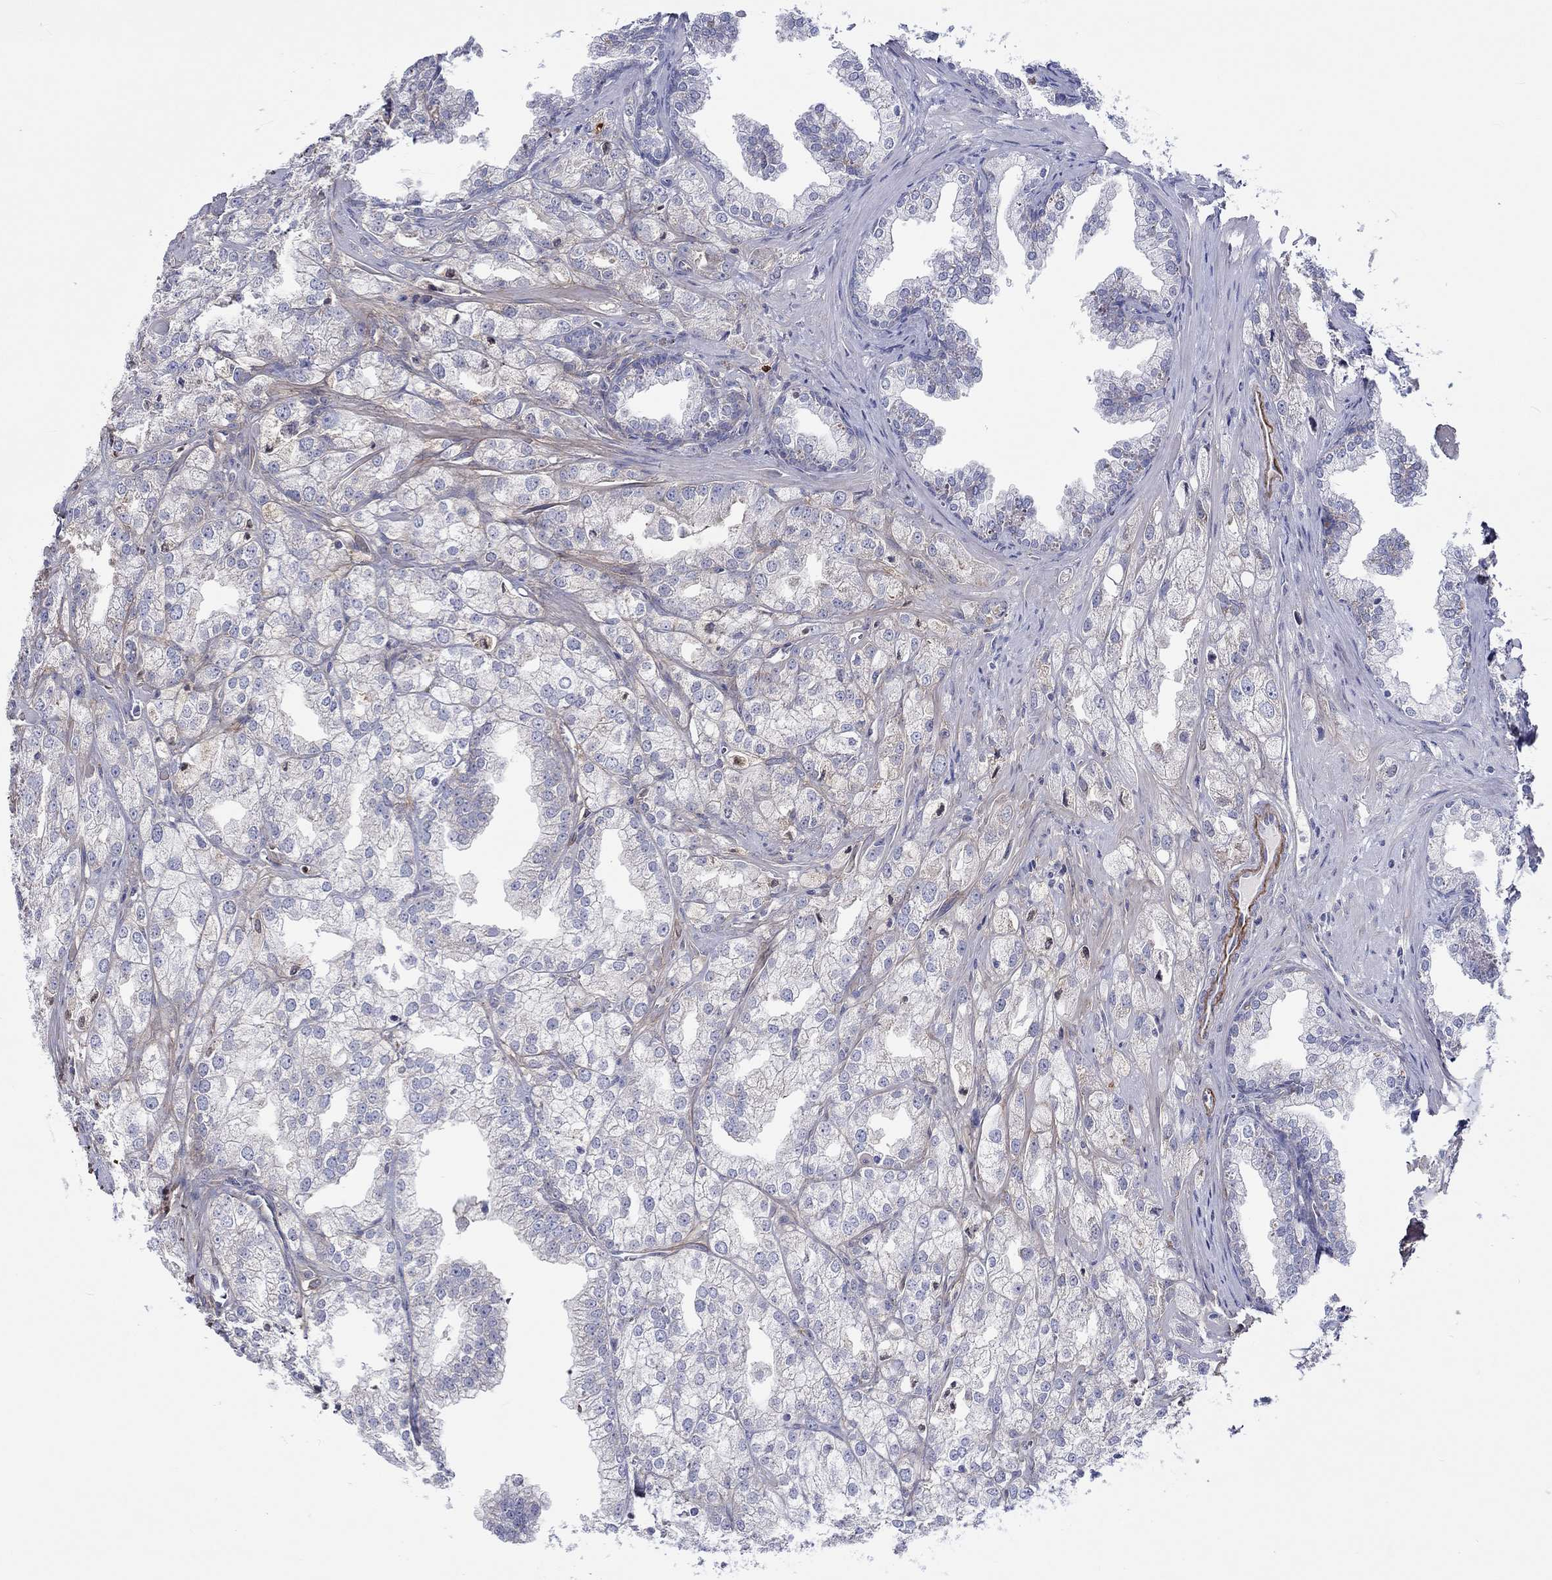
{"staining": {"intensity": "negative", "quantity": "none", "location": "none"}, "tissue": "prostate cancer", "cell_type": "Tumor cells", "image_type": "cancer", "snomed": [{"axis": "morphology", "description": "Adenocarcinoma, NOS"}, {"axis": "topography", "description": "Prostate"}], "caption": "The IHC image has no significant expression in tumor cells of adenocarcinoma (prostate) tissue.", "gene": "TGFBI", "patient": {"sex": "male", "age": 70}}